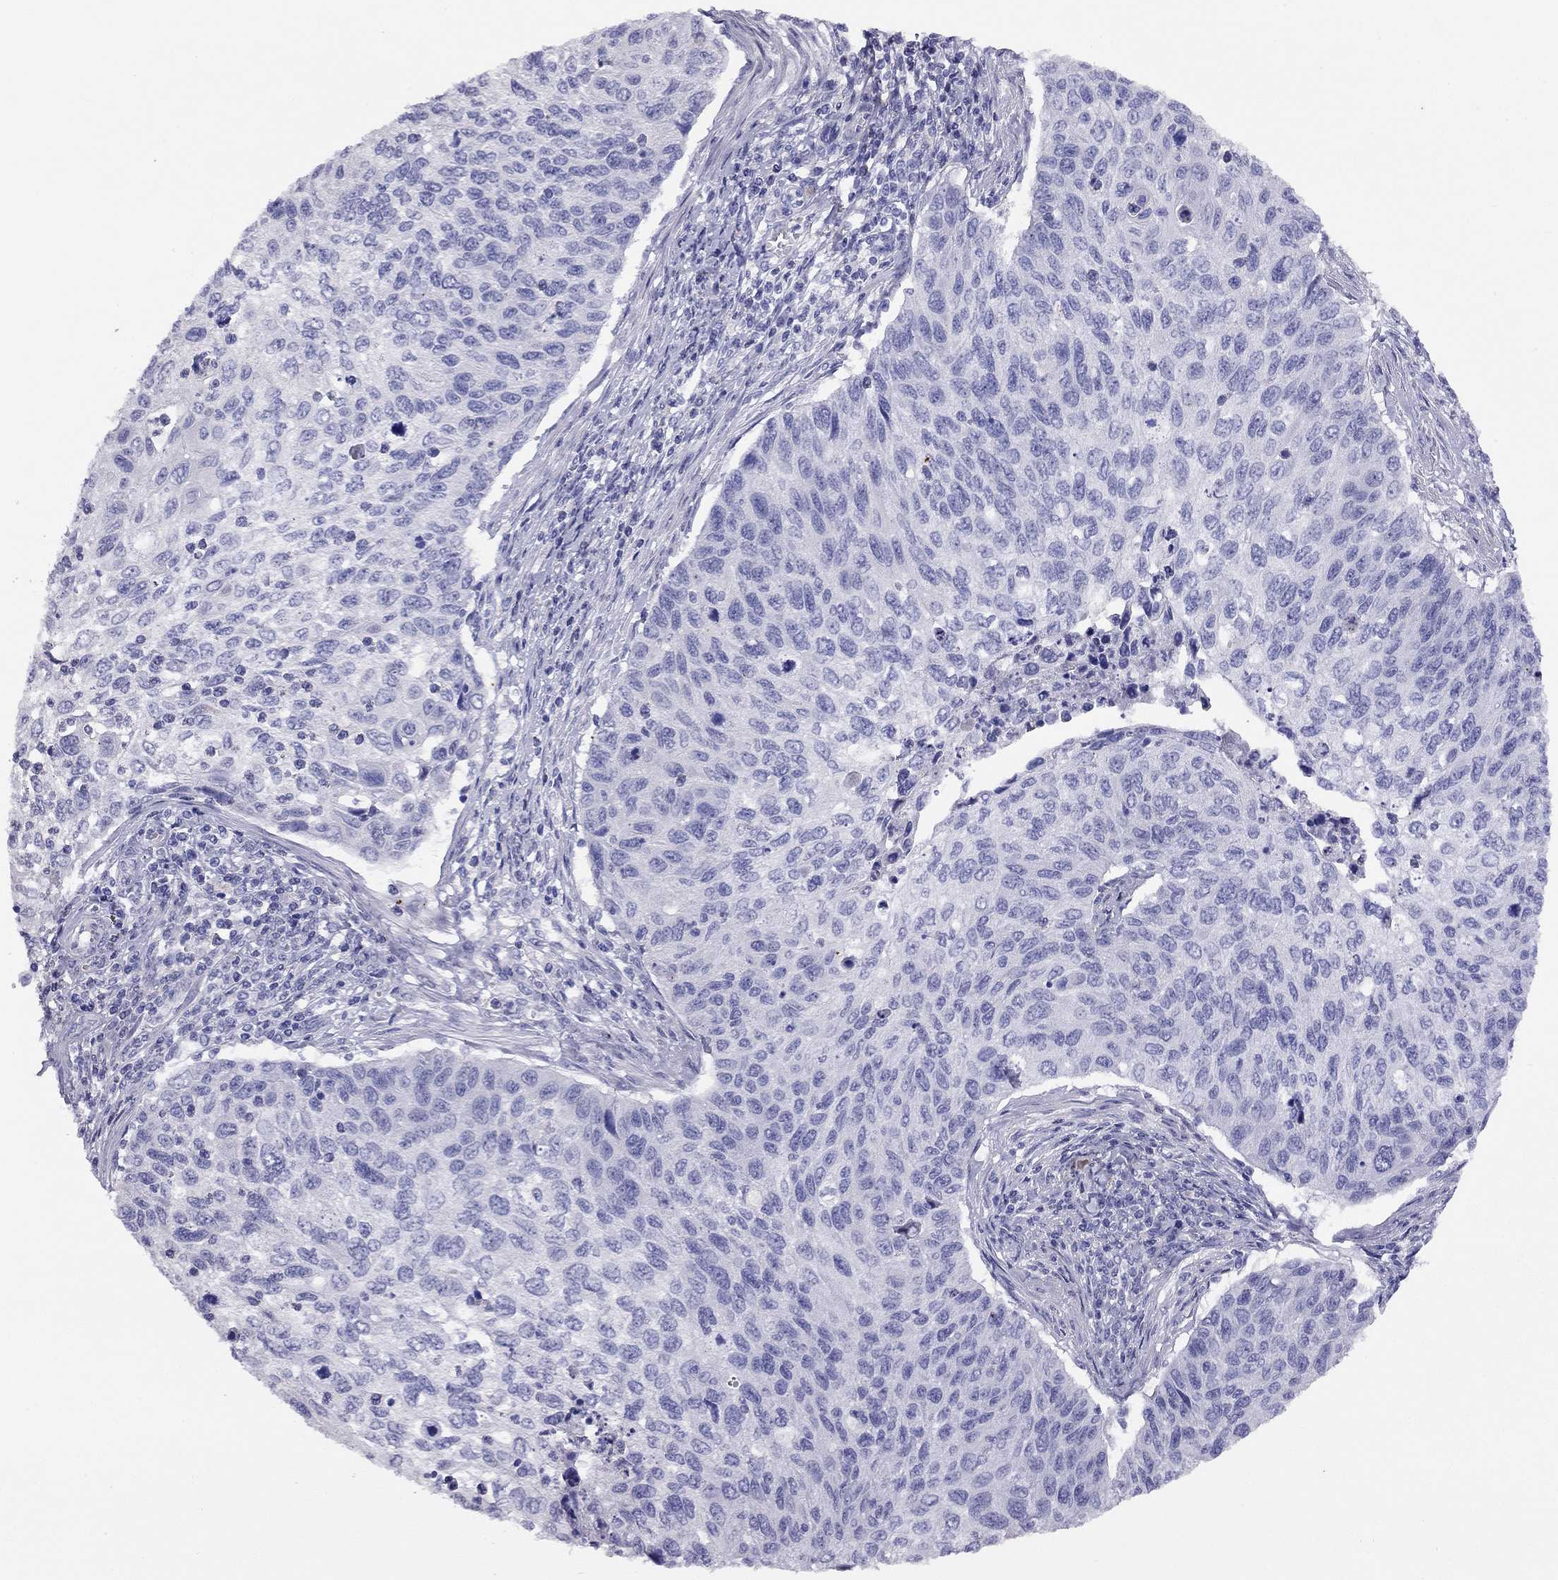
{"staining": {"intensity": "negative", "quantity": "none", "location": "none"}, "tissue": "cervical cancer", "cell_type": "Tumor cells", "image_type": "cancer", "snomed": [{"axis": "morphology", "description": "Squamous cell carcinoma, NOS"}, {"axis": "topography", "description": "Cervix"}], "caption": "This is an immunohistochemistry micrograph of cervical cancer. There is no expression in tumor cells.", "gene": "LRIT2", "patient": {"sex": "female", "age": 70}}